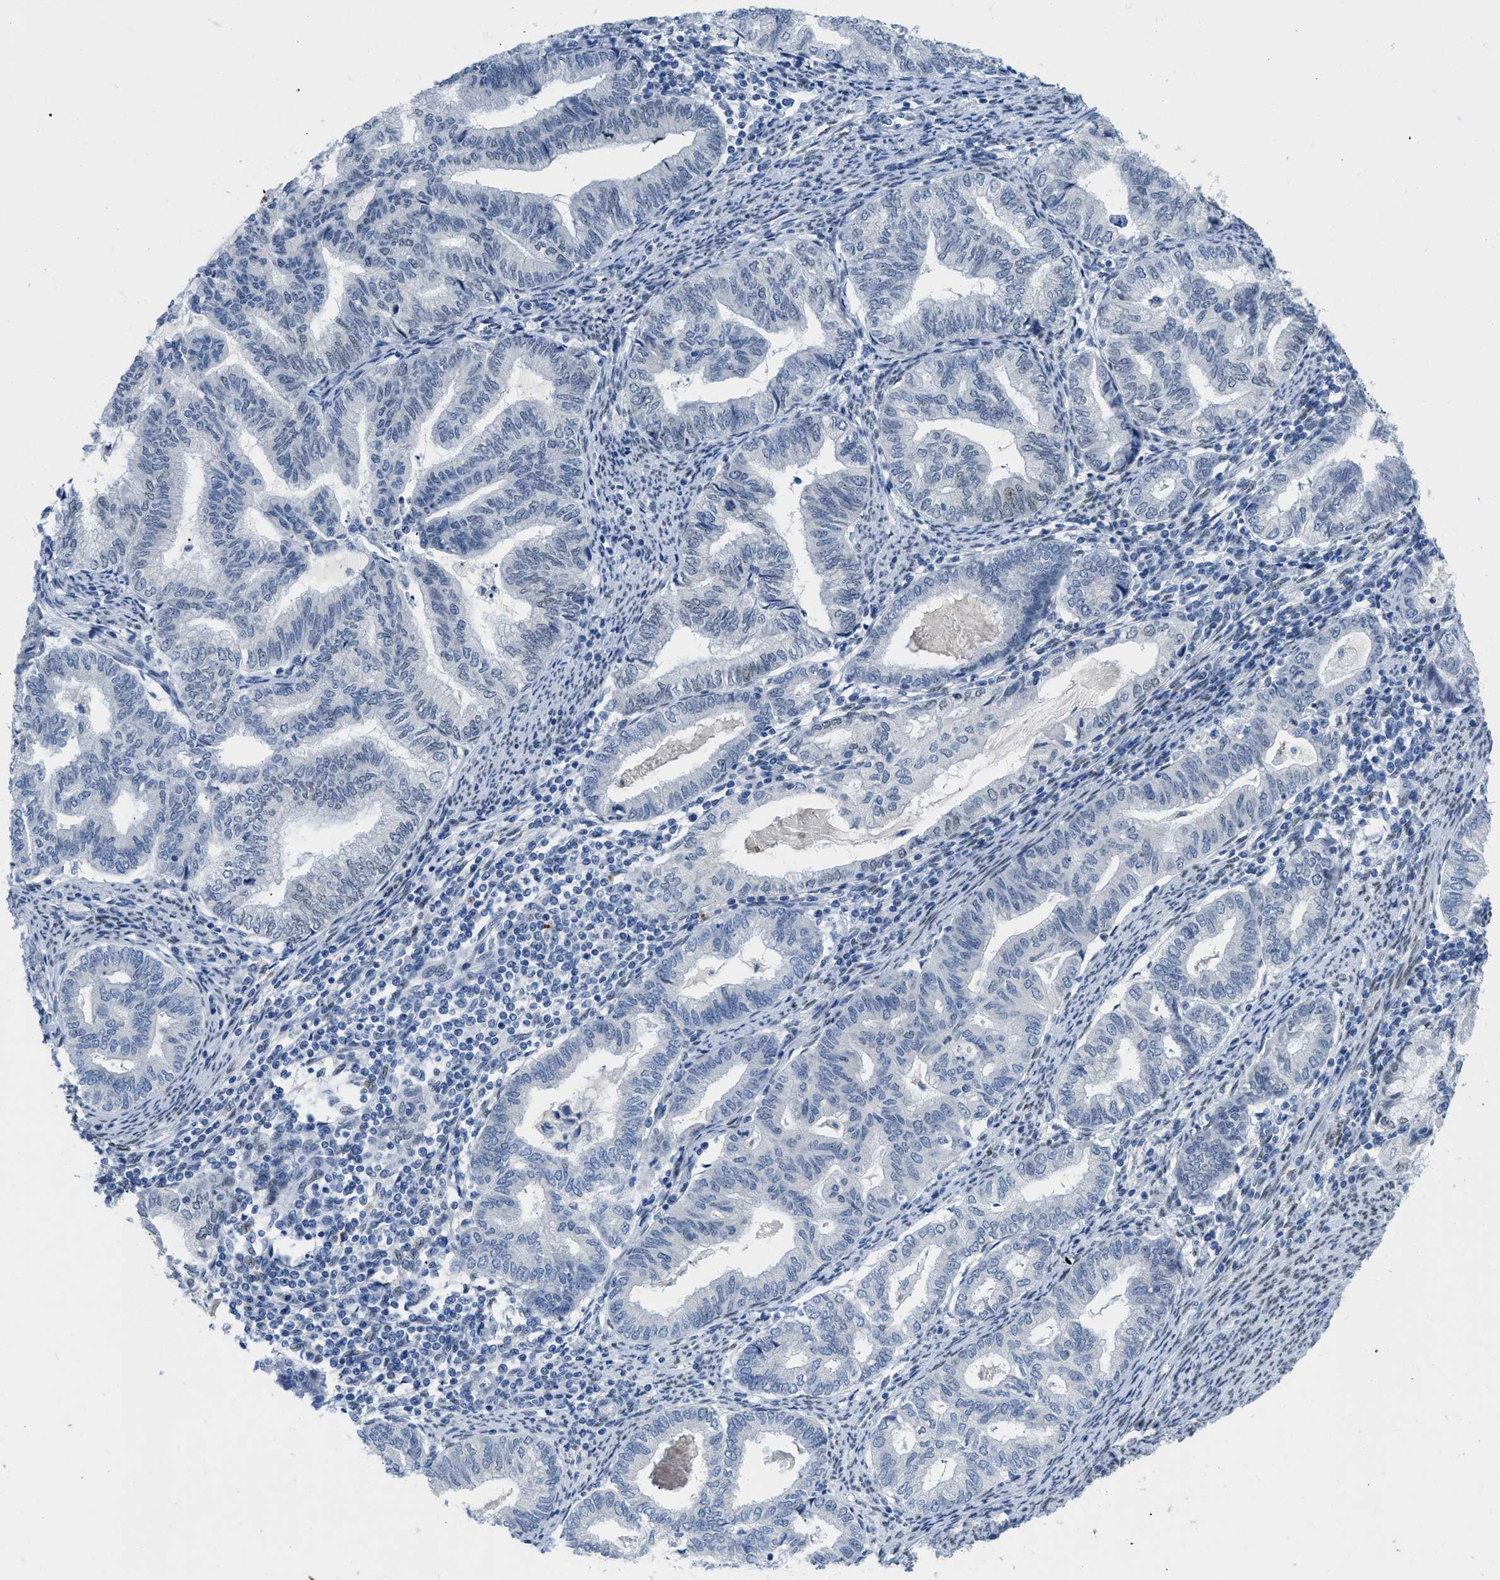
{"staining": {"intensity": "negative", "quantity": "none", "location": "none"}, "tissue": "endometrial cancer", "cell_type": "Tumor cells", "image_type": "cancer", "snomed": [{"axis": "morphology", "description": "Adenocarcinoma, NOS"}, {"axis": "topography", "description": "Endometrium"}], "caption": "DAB immunohistochemical staining of endometrial adenocarcinoma reveals no significant positivity in tumor cells. The staining was performed using DAB to visualize the protein expression in brown, while the nuclei were stained in blue with hematoxylin (Magnification: 20x).", "gene": "NFIX", "patient": {"sex": "female", "age": 79}}